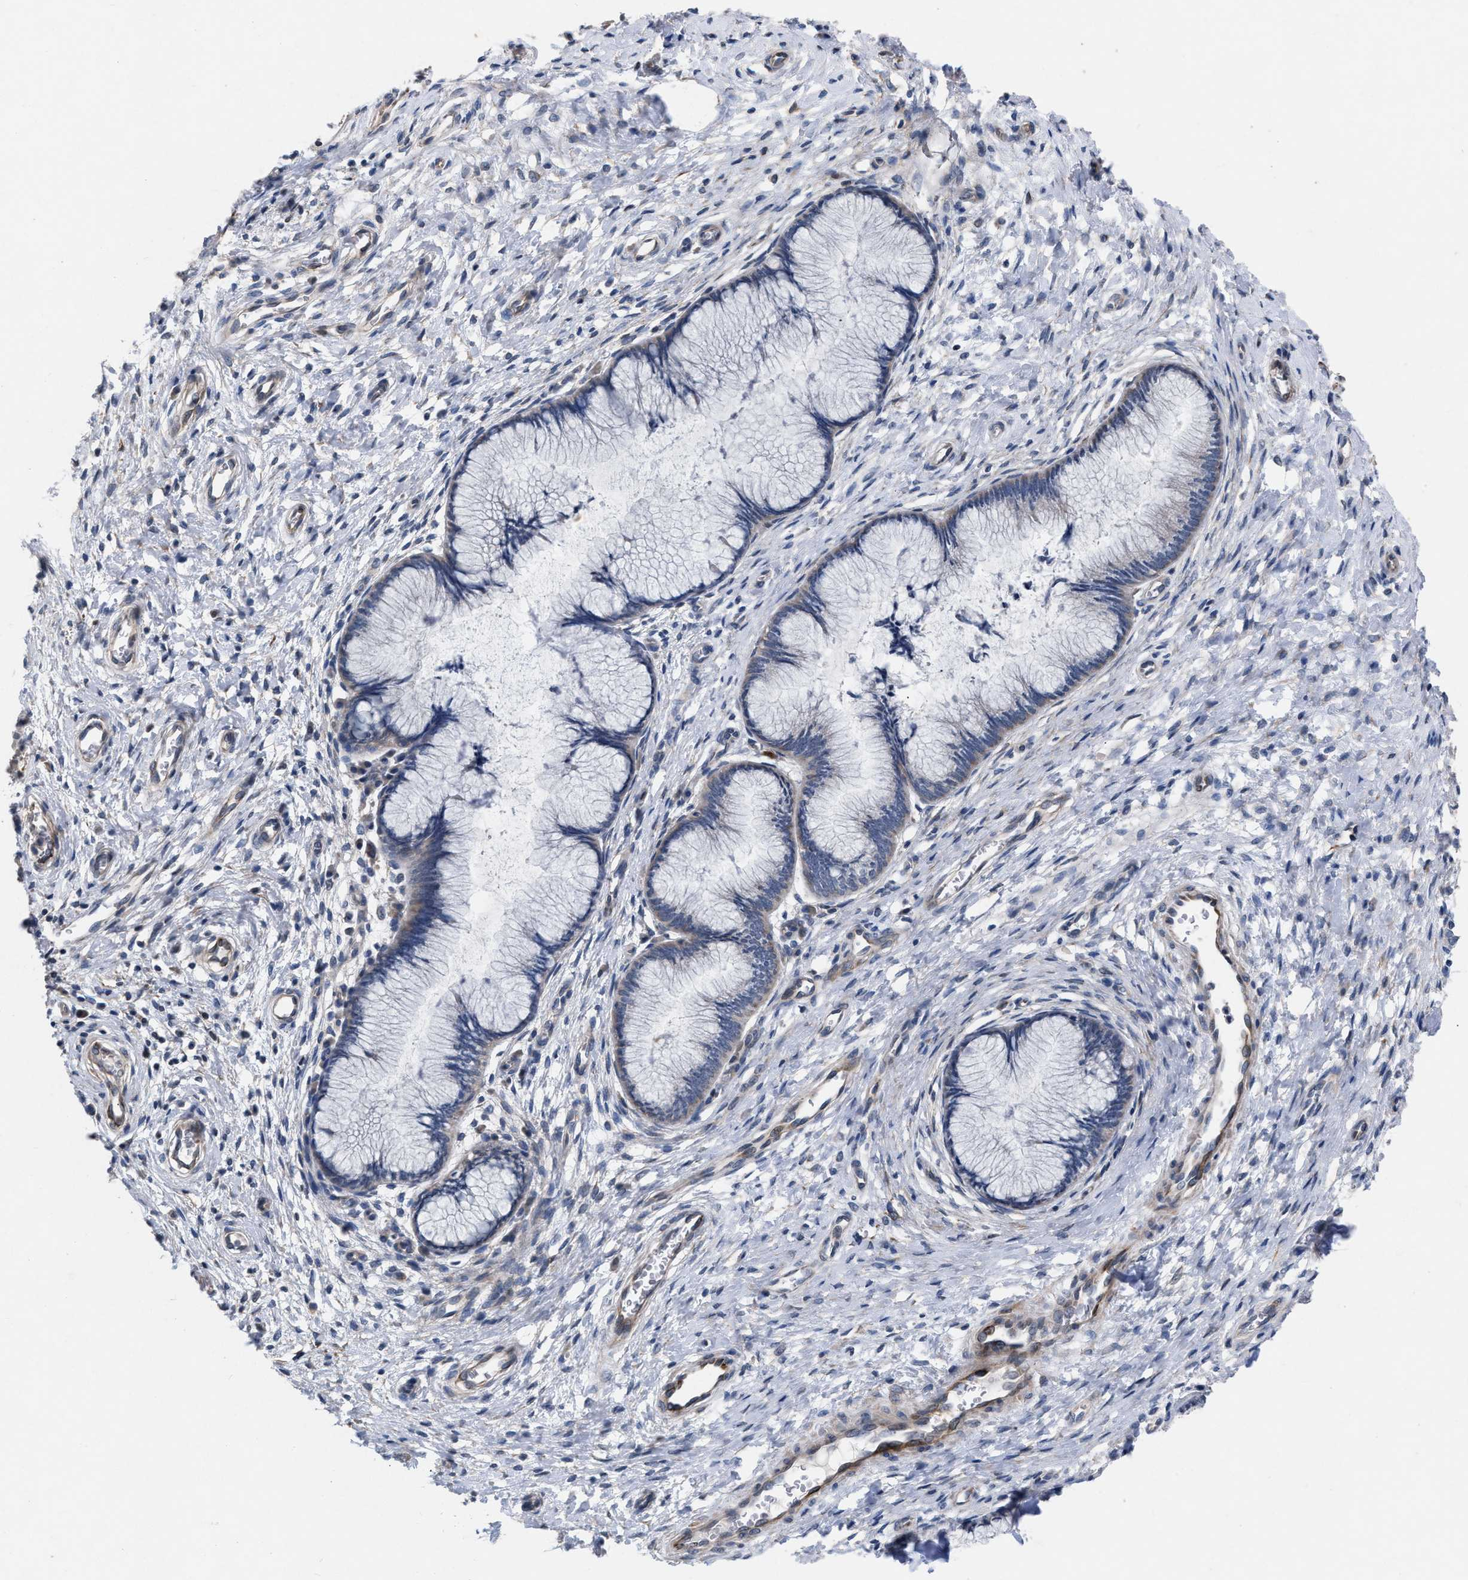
{"staining": {"intensity": "negative", "quantity": "none", "location": "none"}, "tissue": "cervix", "cell_type": "Glandular cells", "image_type": "normal", "snomed": [{"axis": "morphology", "description": "Normal tissue, NOS"}, {"axis": "topography", "description": "Cervix"}], "caption": "Protein analysis of normal cervix displays no significant positivity in glandular cells. The staining is performed using DAB (3,3'-diaminobenzidine) brown chromogen with nuclei counter-stained in using hematoxylin.", "gene": "TMEM131", "patient": {"sex": "female", "age": 55}}